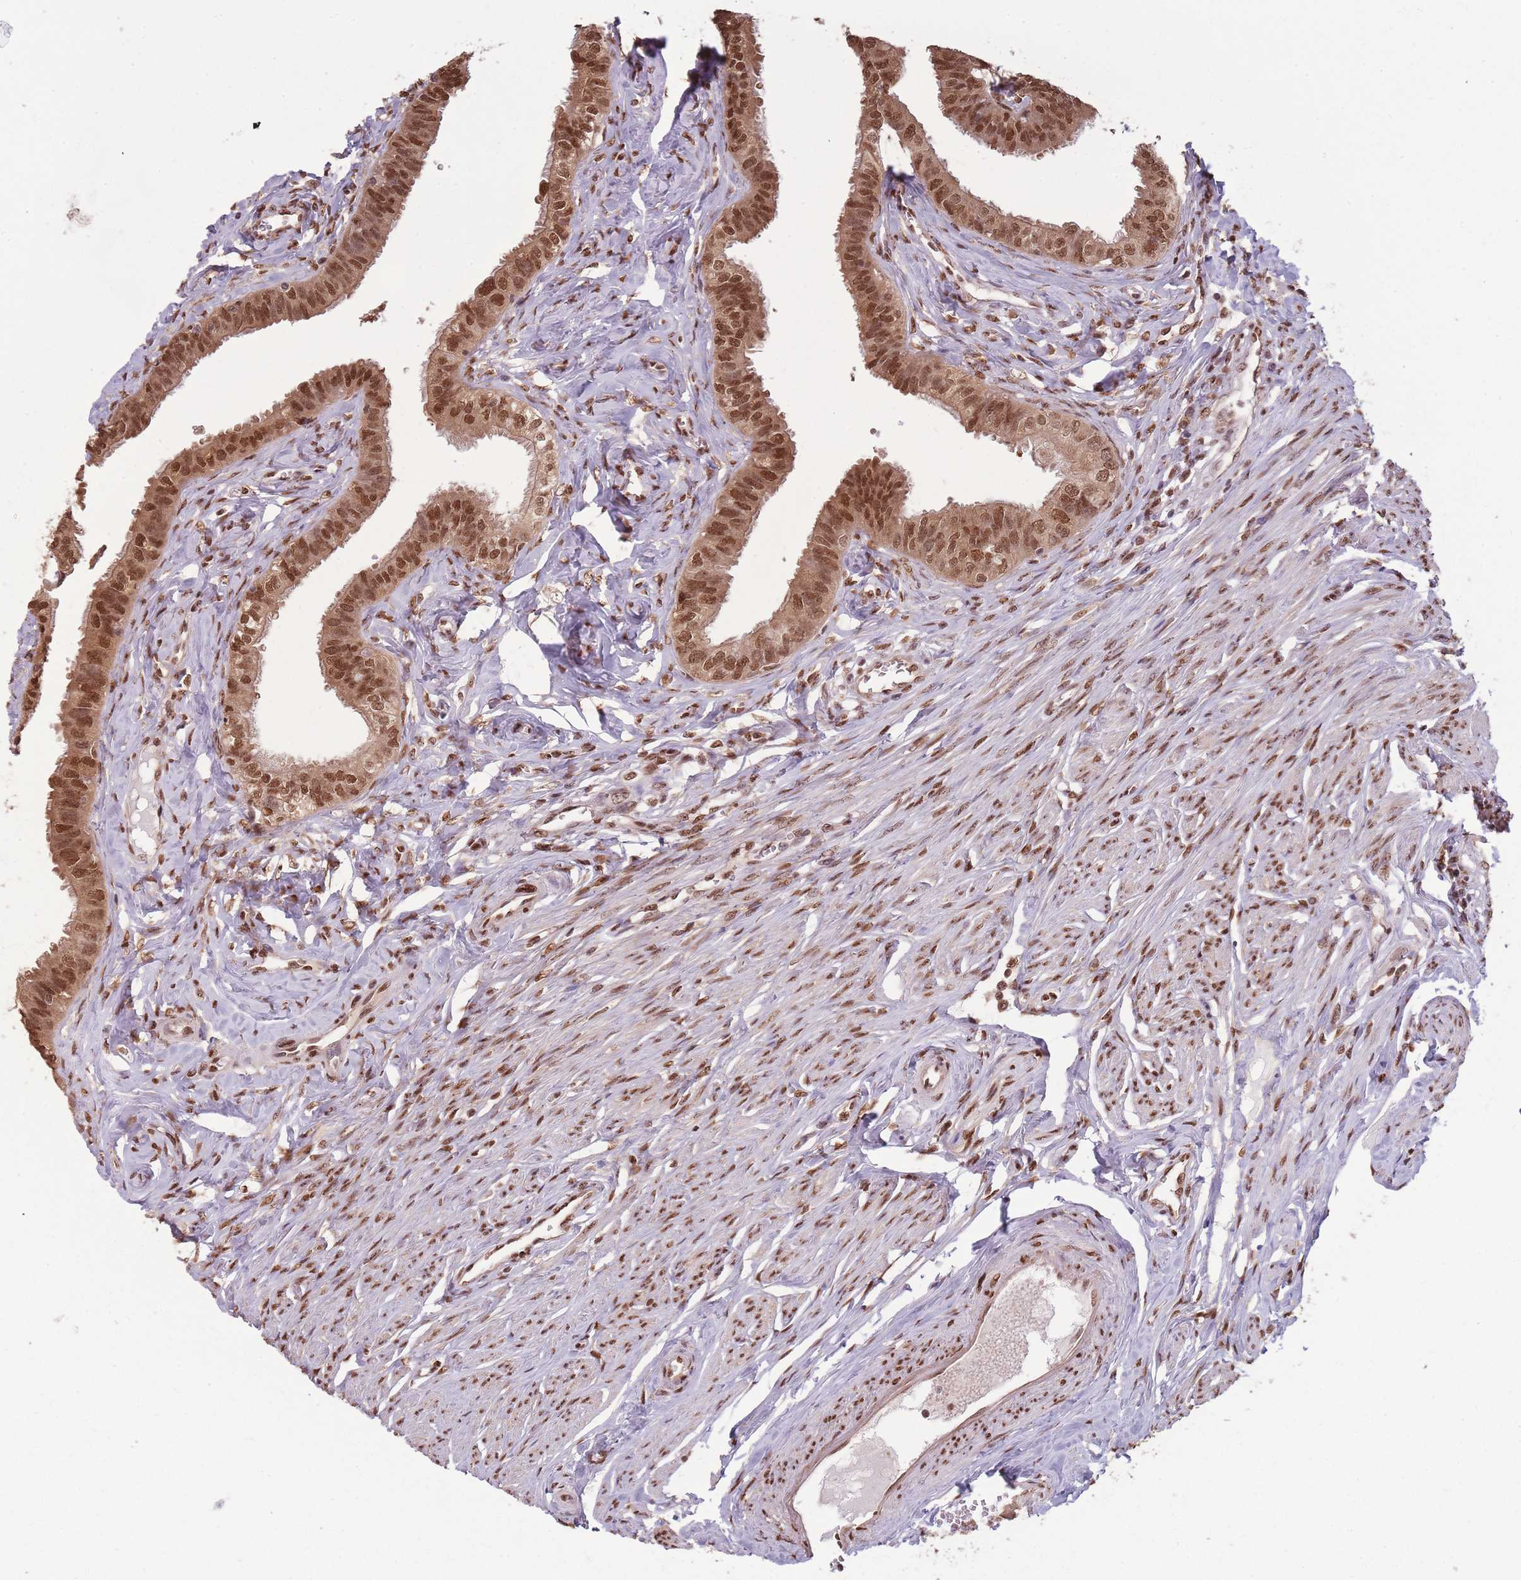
{"staining": {"intensity": "strong", "quantity": ">75%", "location": "nuclear"}, "tissue": "fallopian tube", "cell_type": "Glandular cells", "image_type": "normal", "snomed": [{"axis": "morphology", "description": "Normal tissue, NOS"}, {"axis": "morphology", "description": "Carcinoma, NOS"}, {"axis": "topography", "description": "Fallopian tube"}, {"axis": "topography", "description": "Ovary"}], "caption": "Strong nuclear positivity for a protein is seen in approximately >75% of glandular cells of normal fallopian tube using immunohistochemistry (IHC).", "gene": "RPS27A", "patient": {"sex": "female", "age": 59}}